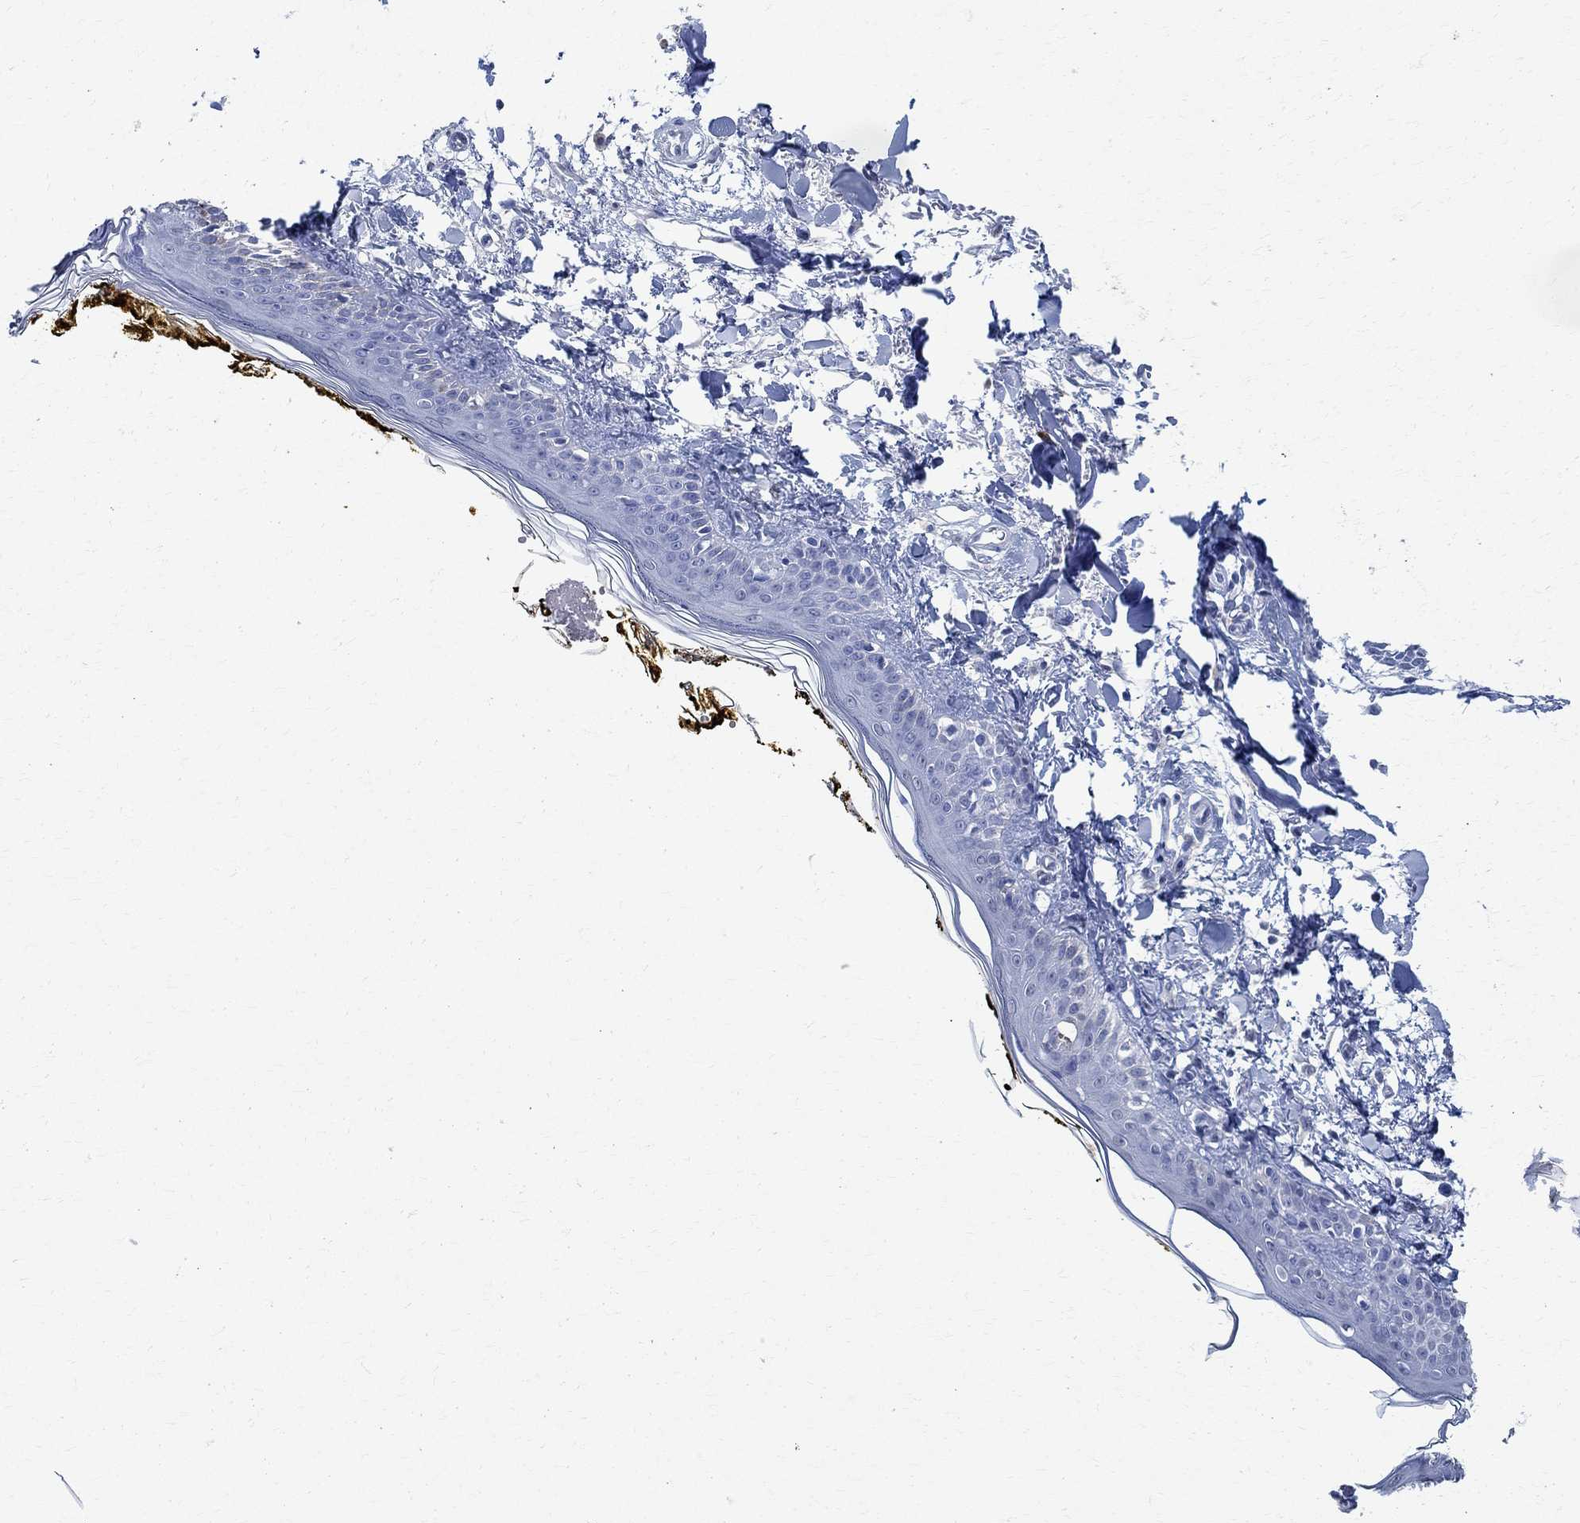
{"staining": {"intensity": "negative", "quantity": "none", "location": "none"}, "tissue": "skin", "cell_type": "Fibroblasts", "image_type": "normal", "snomed": [{"axis": "morphology", "description": "Normal tissue, NOS"}, {"axis": "topography", "description": "Skin"}], "caption": "IHC image of normal skin stained for a protein (brown), which displays no staining in fibroblasts.", "gene": "TMEM221", "patient": {"sex": "male", "age": 76}}